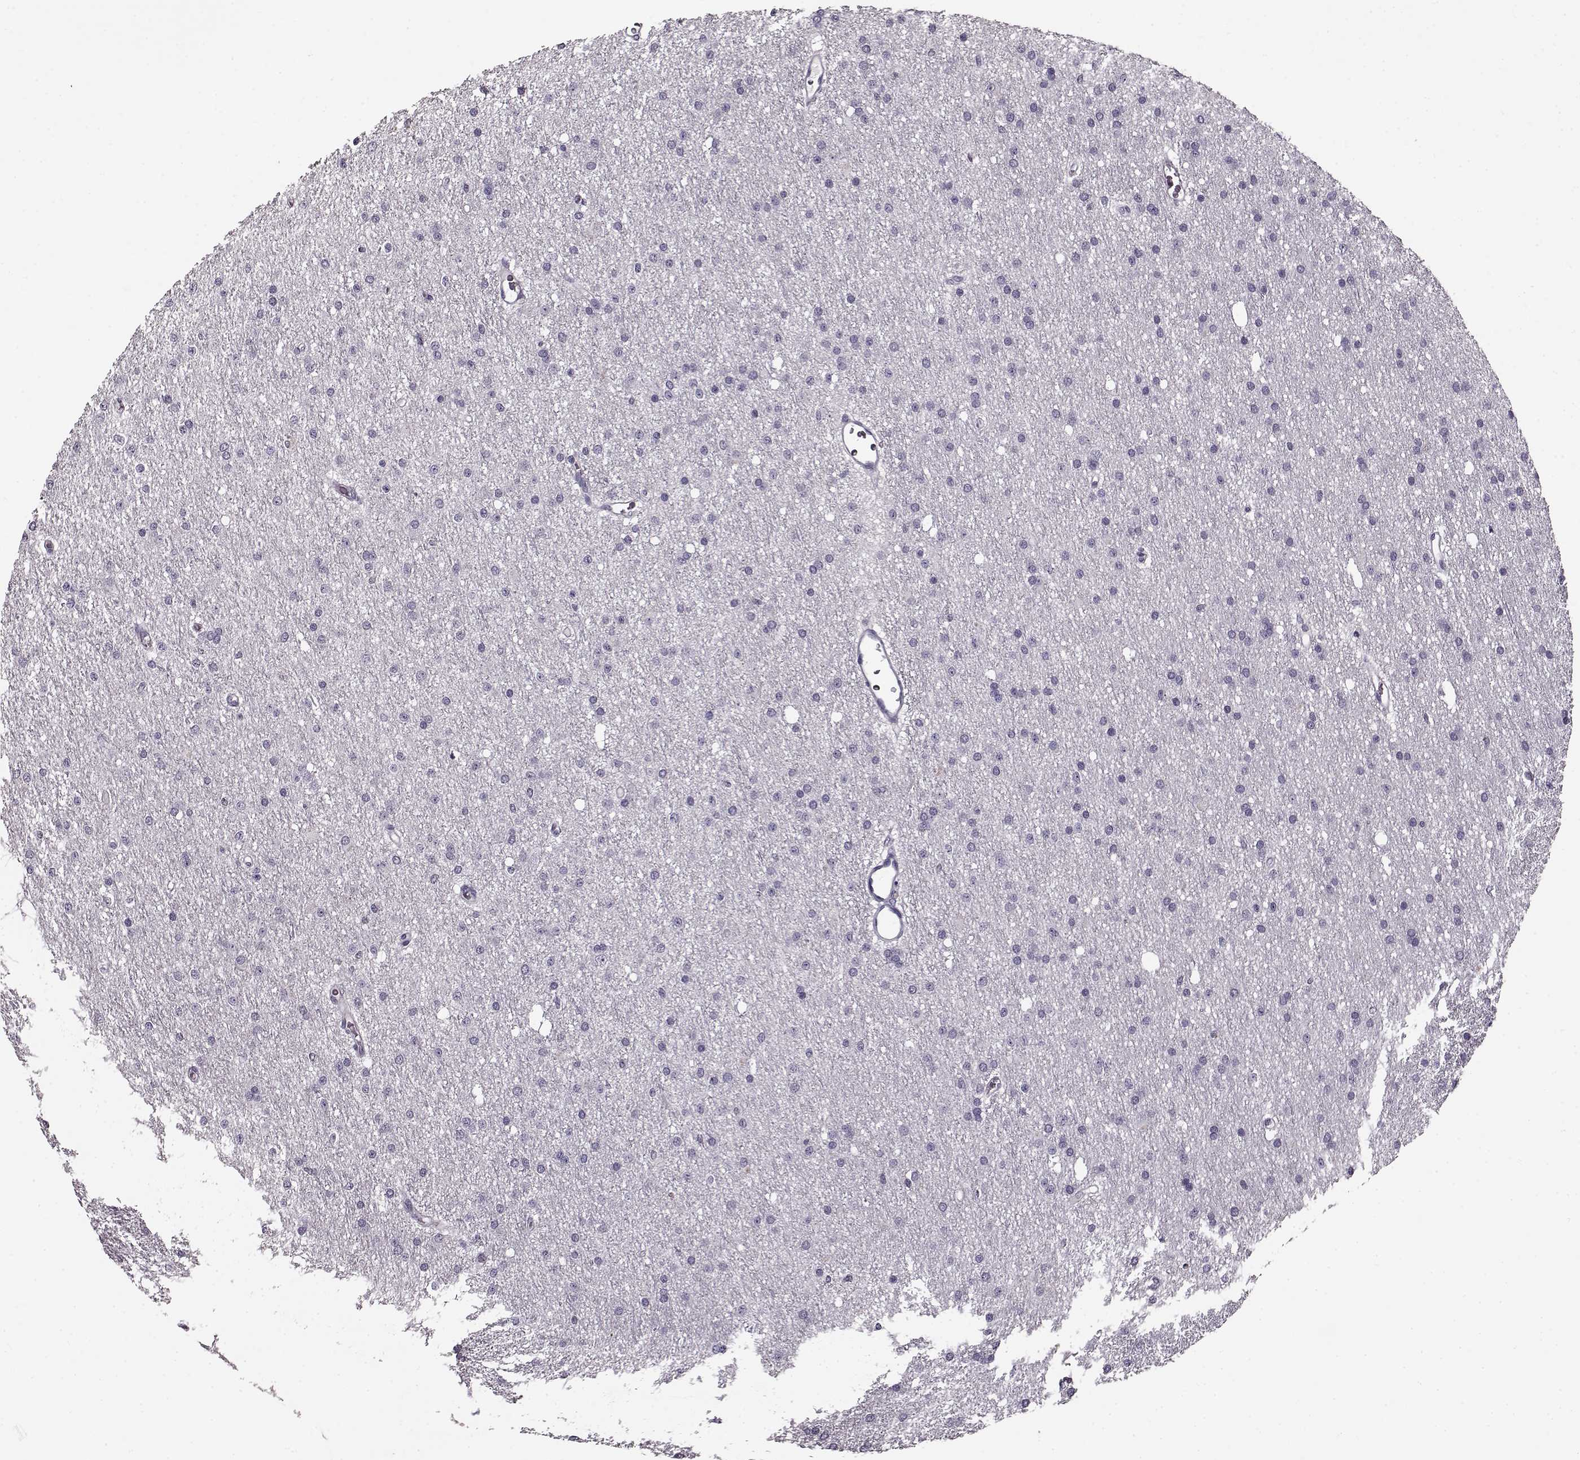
{"staining": {"intensity": "negative", "quantity": "none", "location": "none"}, "tissue": "glioma", "cell_type": "Tumor cells", "image_type": "cancer", "snomed": [{"axis": "morphology", "description": "Glioma, malignant, Low grade"}, {"axis": "topography", "description": "Brain"}], "caption": "Immunohistochemical staining of human glioma exhibits no significant positivity in tumor cells. Brightfield microscopy of immunohistochemistry (IHC) stained with DAB (brown) and hematoxylin (blue), captured at high magnification.", "gene": "RP1L1", "patient": {"sex": "male", "age": 27}}